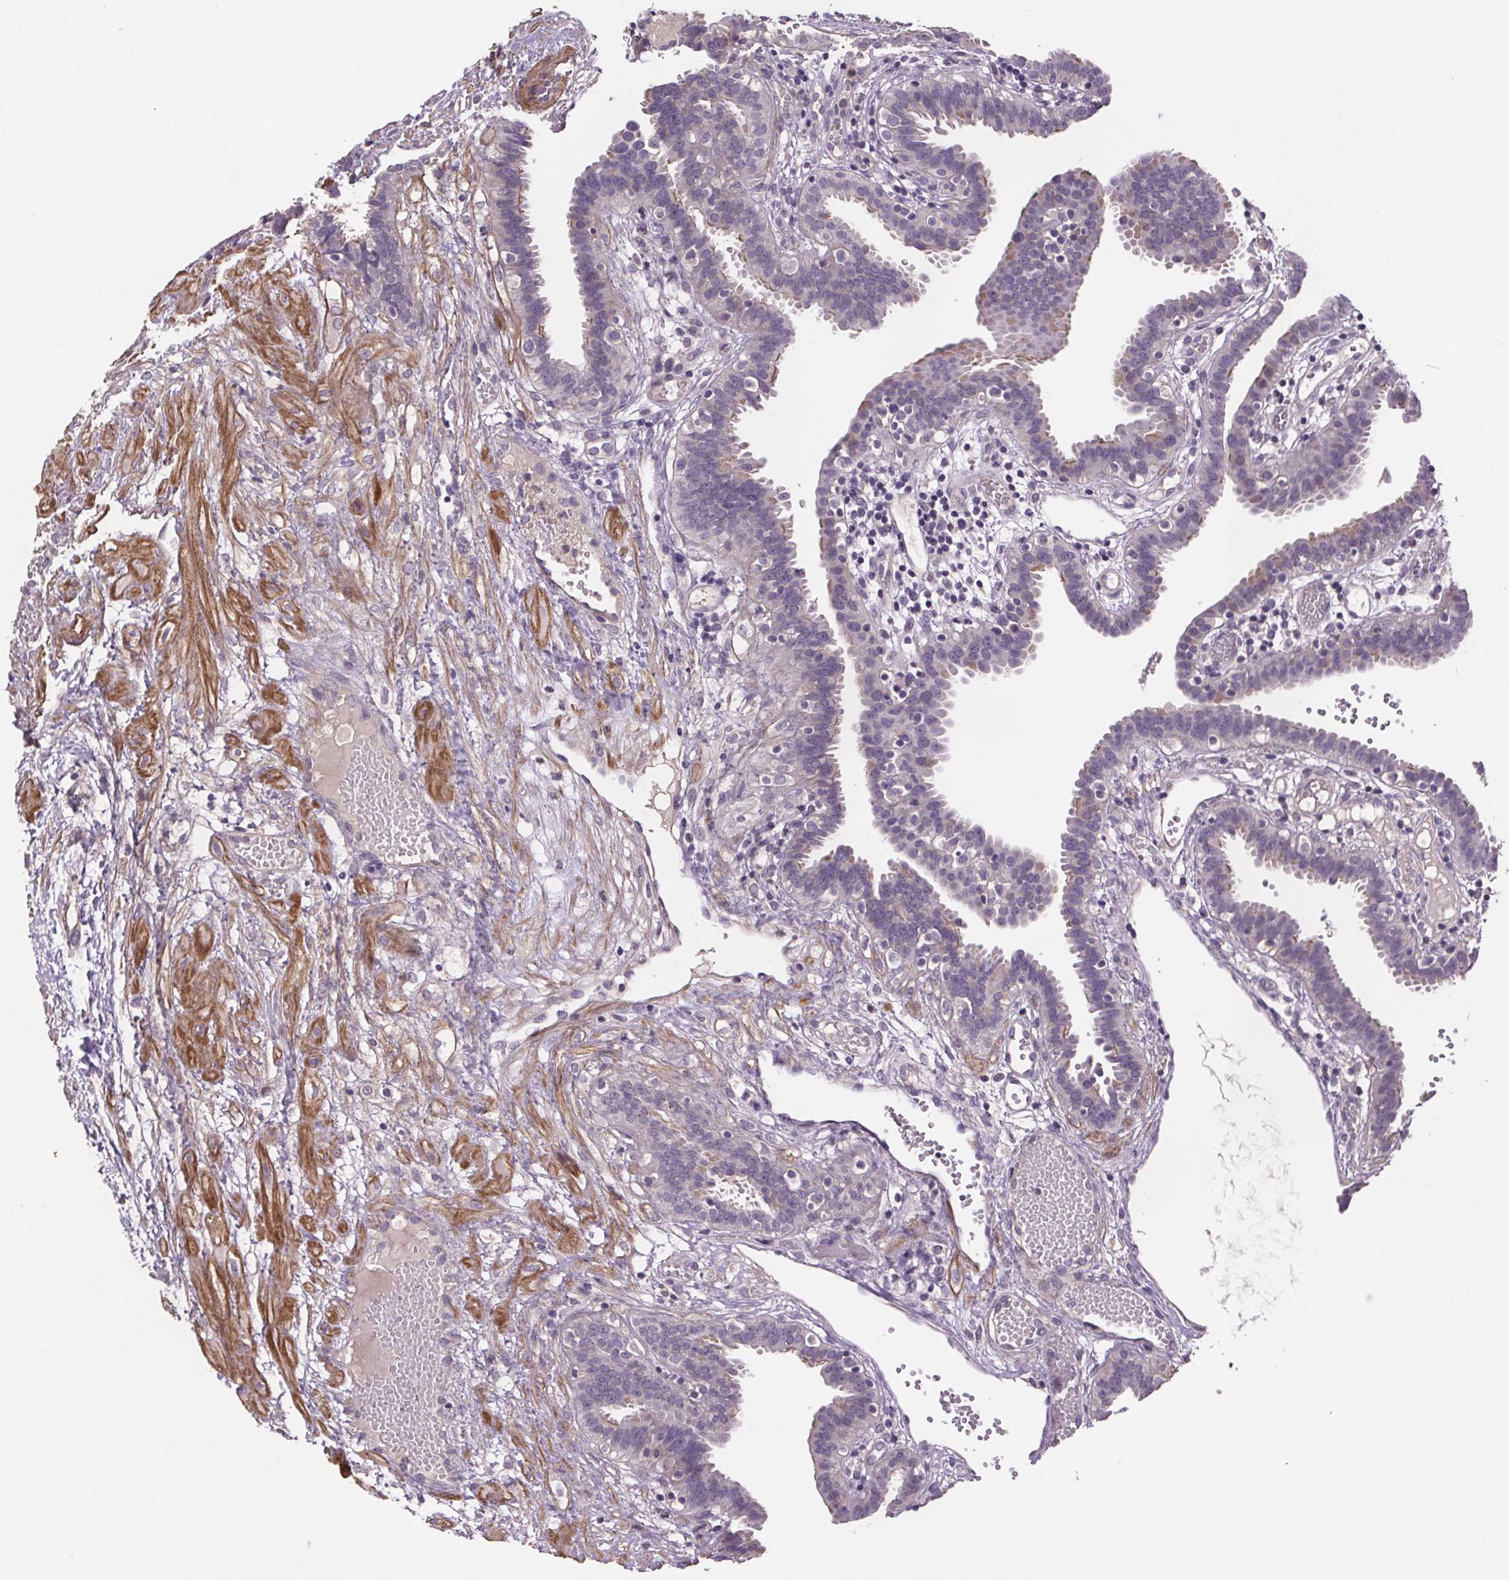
{"staining": {"intensity": "negative", "quantity": "none", "location": "none"}, "tissue": "fallopian tube", "cell_type": "Glandular cells", "image_type": "normal", "snomed": [{"axis": "morphology", "description": "Normal tissue, NOS"}, {"axis": "topography", "description": "Fallopian tube"}], "caption": "Immunohistochemistry histopathology image of normal fallopian tube stained for a protein (brown), which displays no positivity in glandular cells. (Stains: DAB (3,3'-diaminobenzidine) immunohistochemistry with hematoxylin counter stain, Microscopy: brightfield microscopy at high magnification).", "gene": "CLN3", "patient": {"sex": "female", "age": 37}}